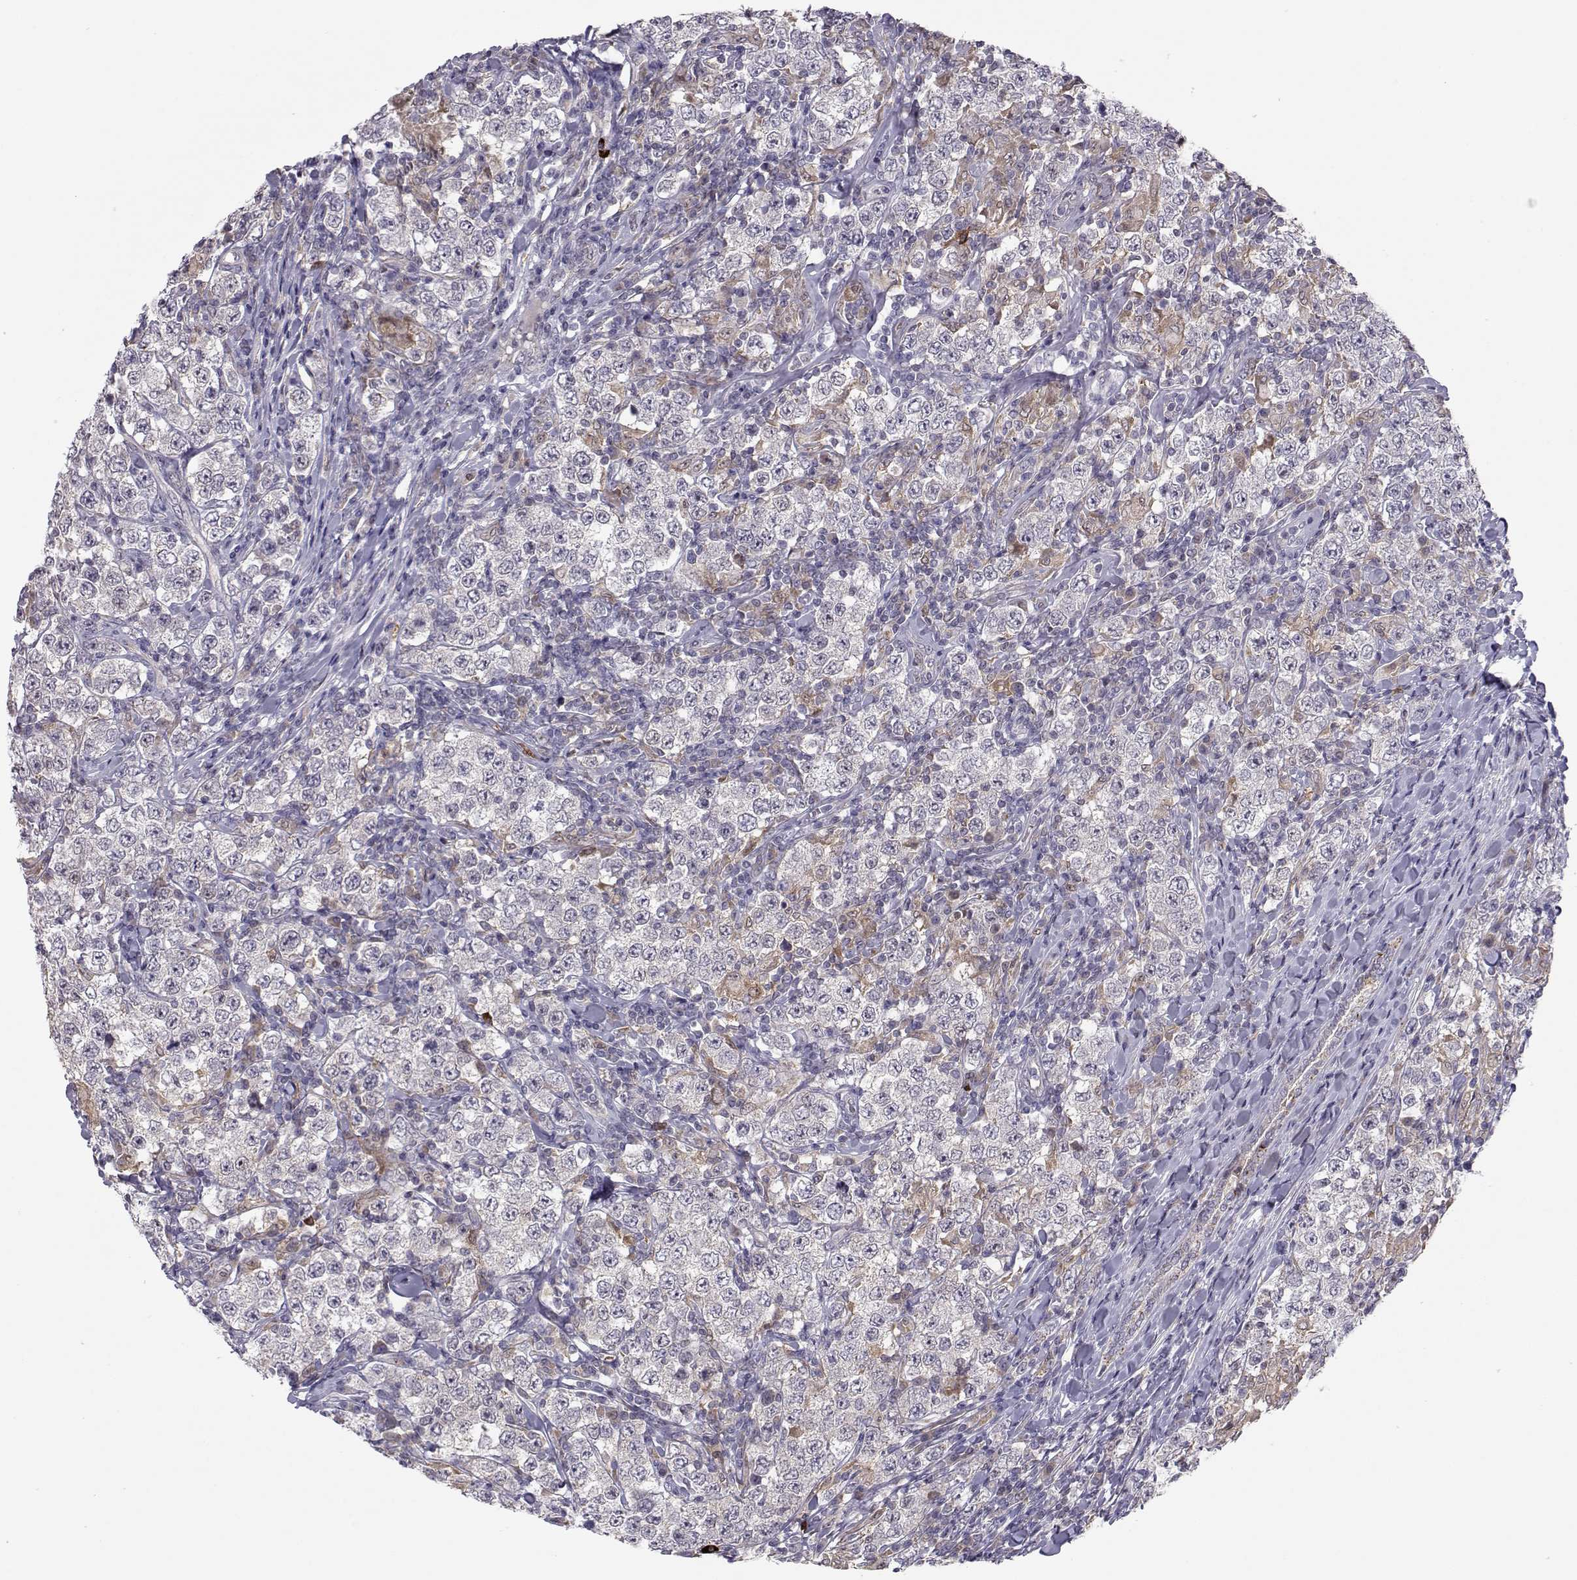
{"staining": {"intensity": "negative", "quantity": "none", "location": "none"}, "tissue": "testis cancer", "cell_type": "Tumor cells", "image_type": "cancer", "snomed": [{"axis": "morphology", "description": "Seminoma, NOS"}, {"axis": "morphology", "description": "Carcinoma, Embryonal, NOS"}, {"axis": "topography", "description": "Testis"}], "caption": "IHC of embryonal carcinoma (testis) exhibits no positivity in tumor cells.", "gene": "NPVF", "patient": {"sex": "male", "age": 41}}